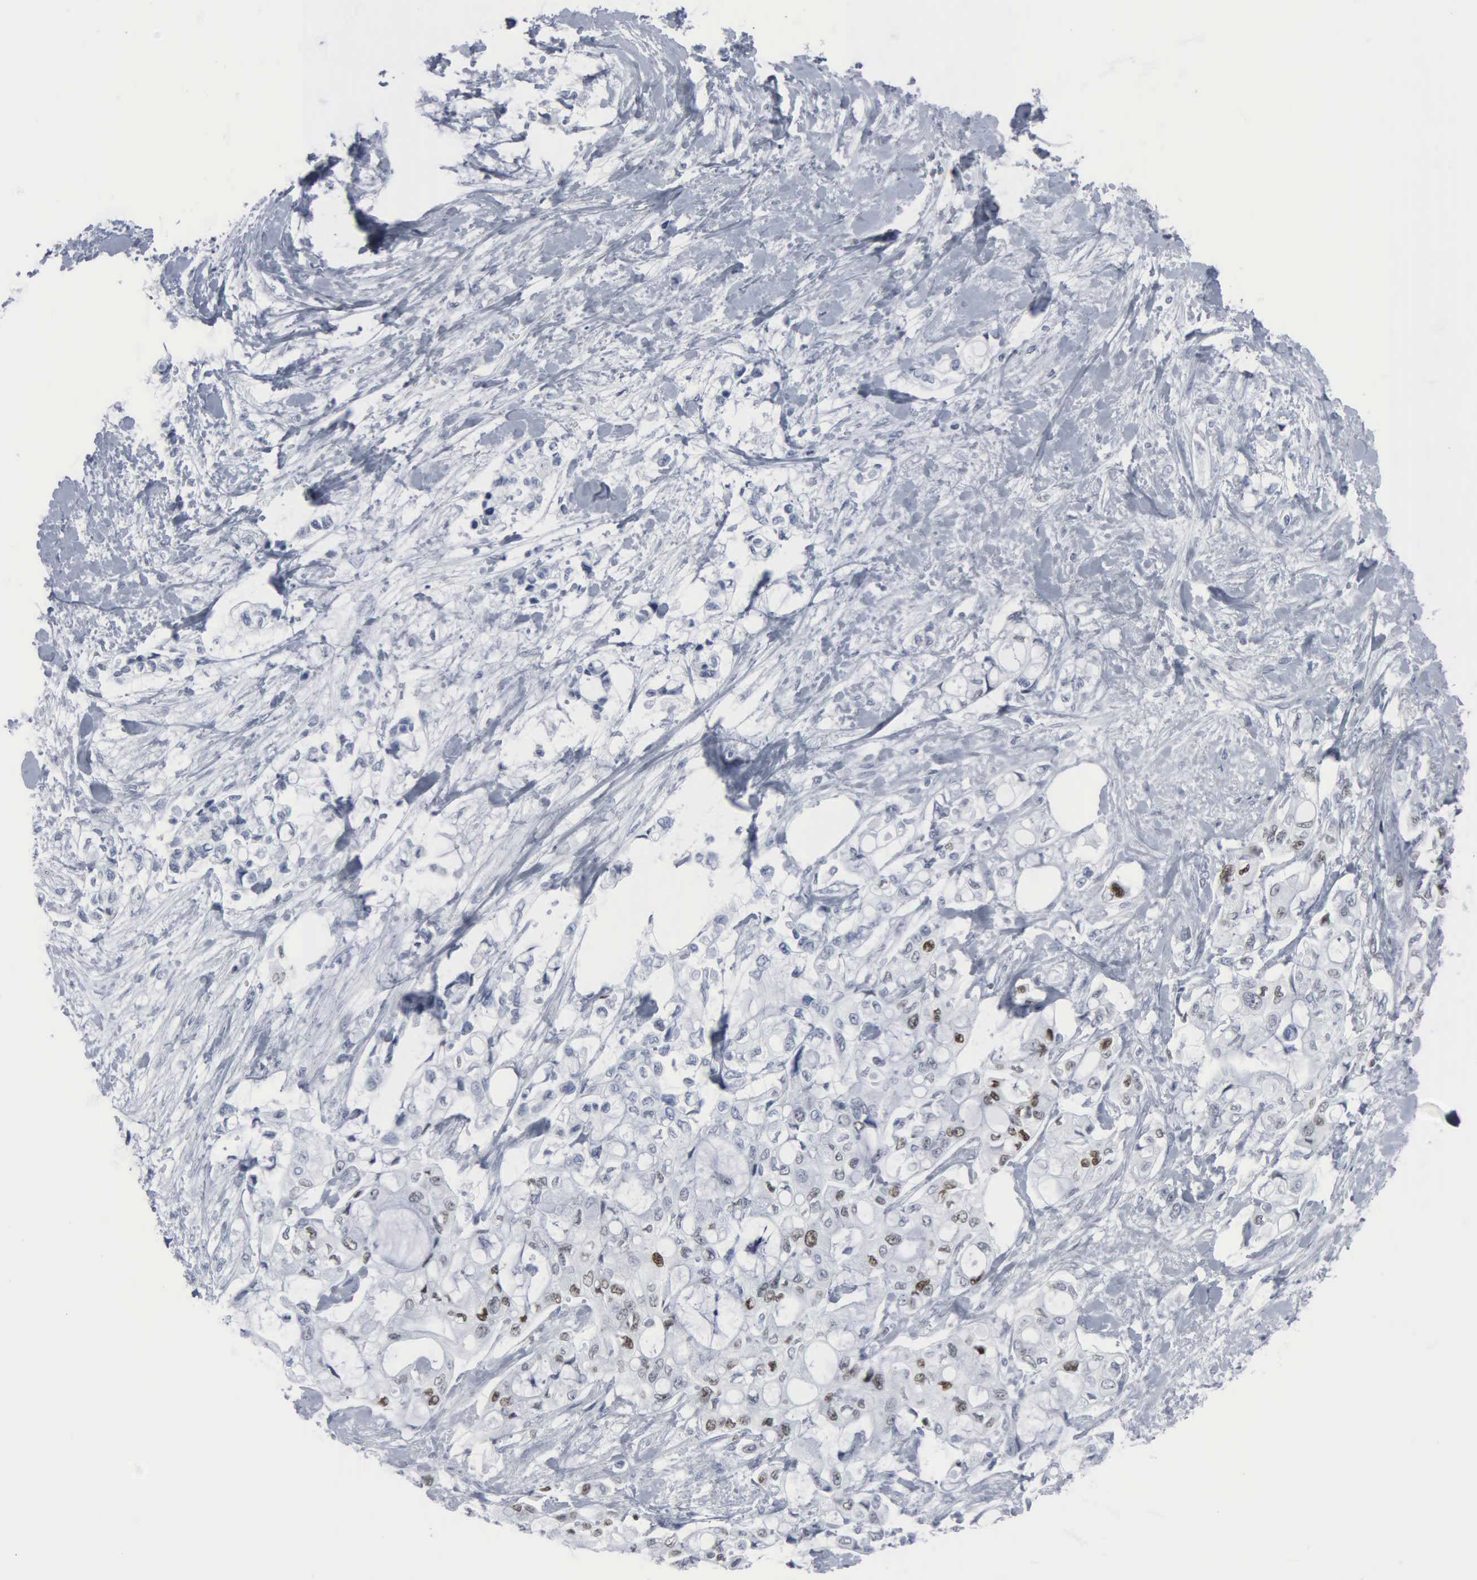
{"staining": {"intensity": "moderate", "quantity": "<25%", "location": "nuclear"}, "tissue": "pancreatic cancer", "cell_type": "Tumor cells", "image_type": "cancer", "snomed": [{"axis": "morphology", "description": "Adenocarcinoma, NOS"}, {"axis": "topography", "description": "Pancreas"}], "caption": "Immunohistochemistry (IHC) of pancreatic adenocarcinoma shows low levels of moderate nuclear positivity in about <25% of tumor cells.", "gene": "CCND3", "patient": {"sex": "female", "age": 70}}